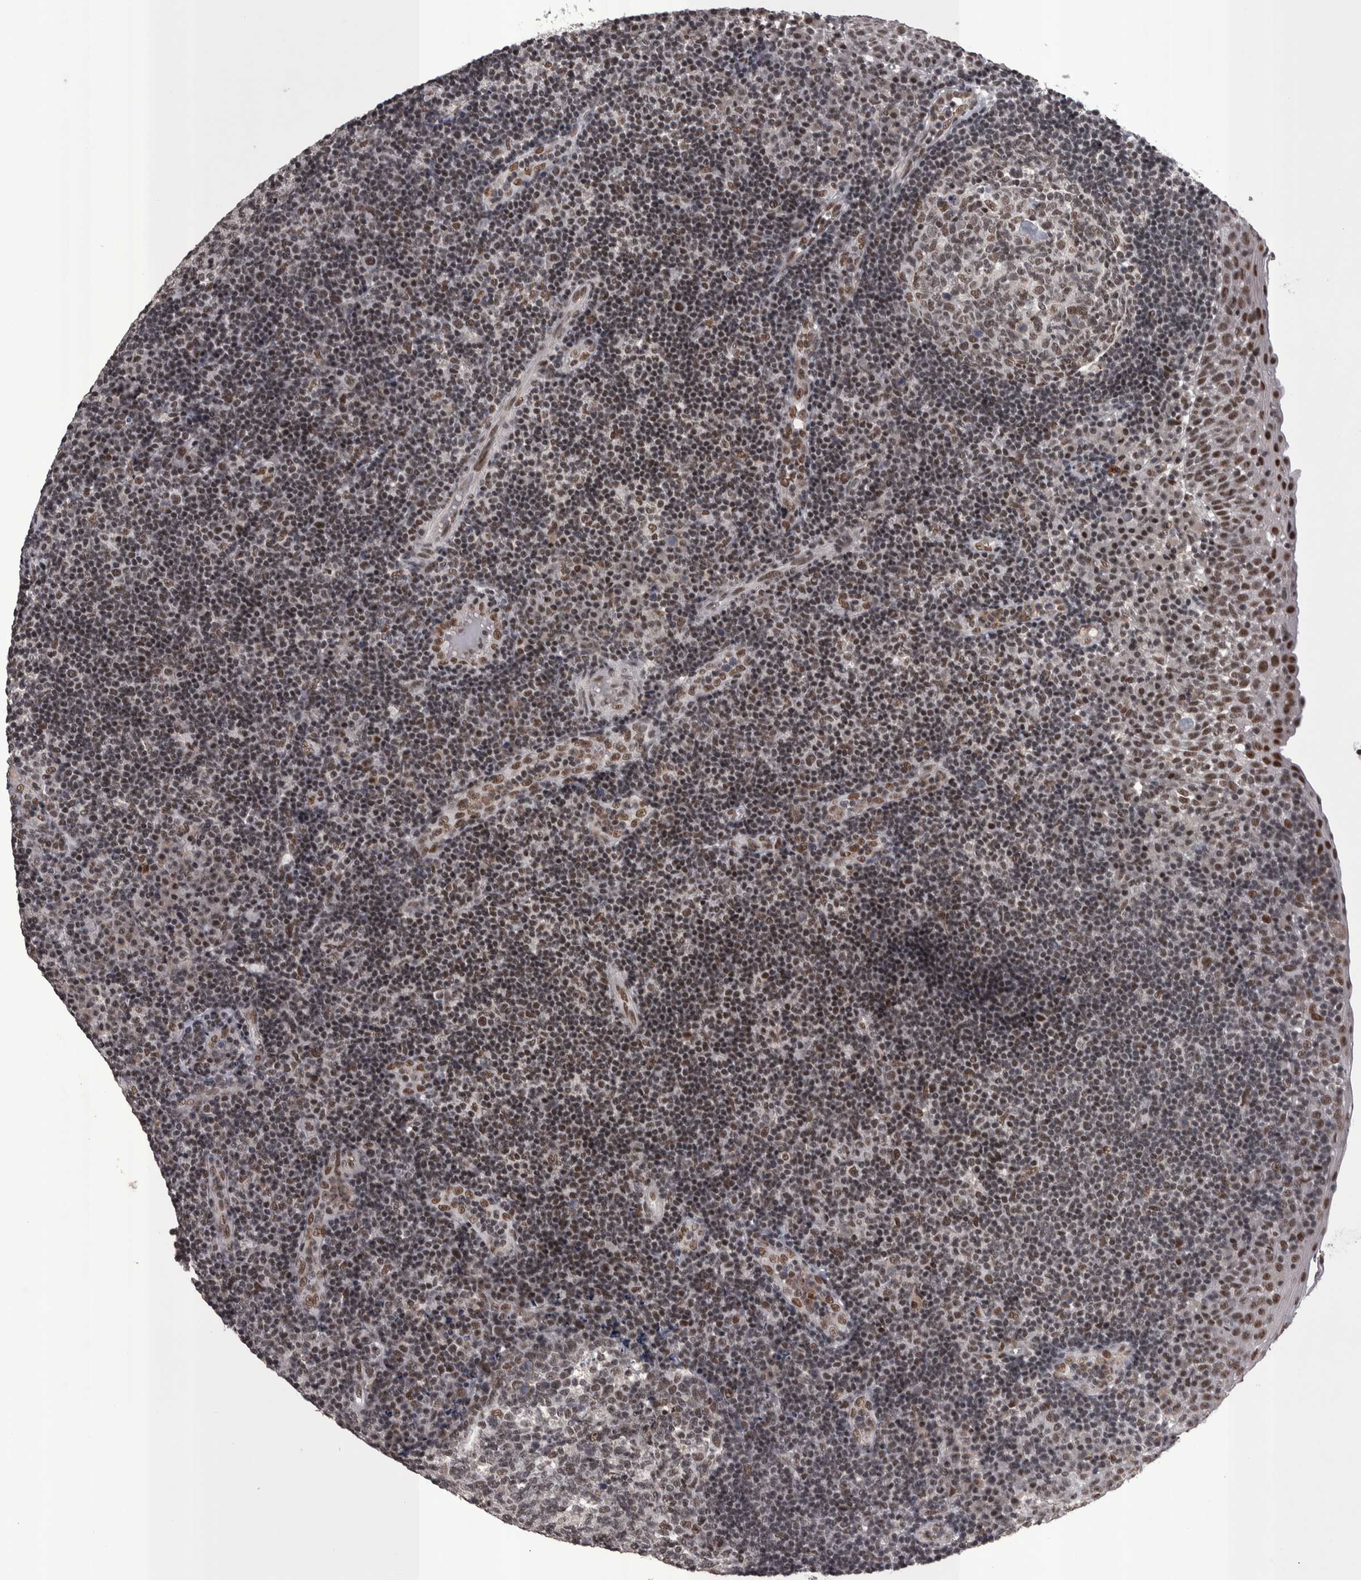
{"staining": {"intensity": "moderate", "quantity": ">75%", "location": "nuclear"}, "tissue": "tonsil", "cell_type": "Germinal center cells", "image_type": "normal", "snomed": [{"axis": "morphology", "description": "Normal tissue, NOS"}, {"axis": "topography", "description": "Tonsil"}], "caption": "Tonsil stained with immunohistochemistry (IHC) displays moderate nuclear staining in approximately >75% of germinal center cells.", "gene": "DMTF1", "patient": {"sex": "female", "age": 40}}